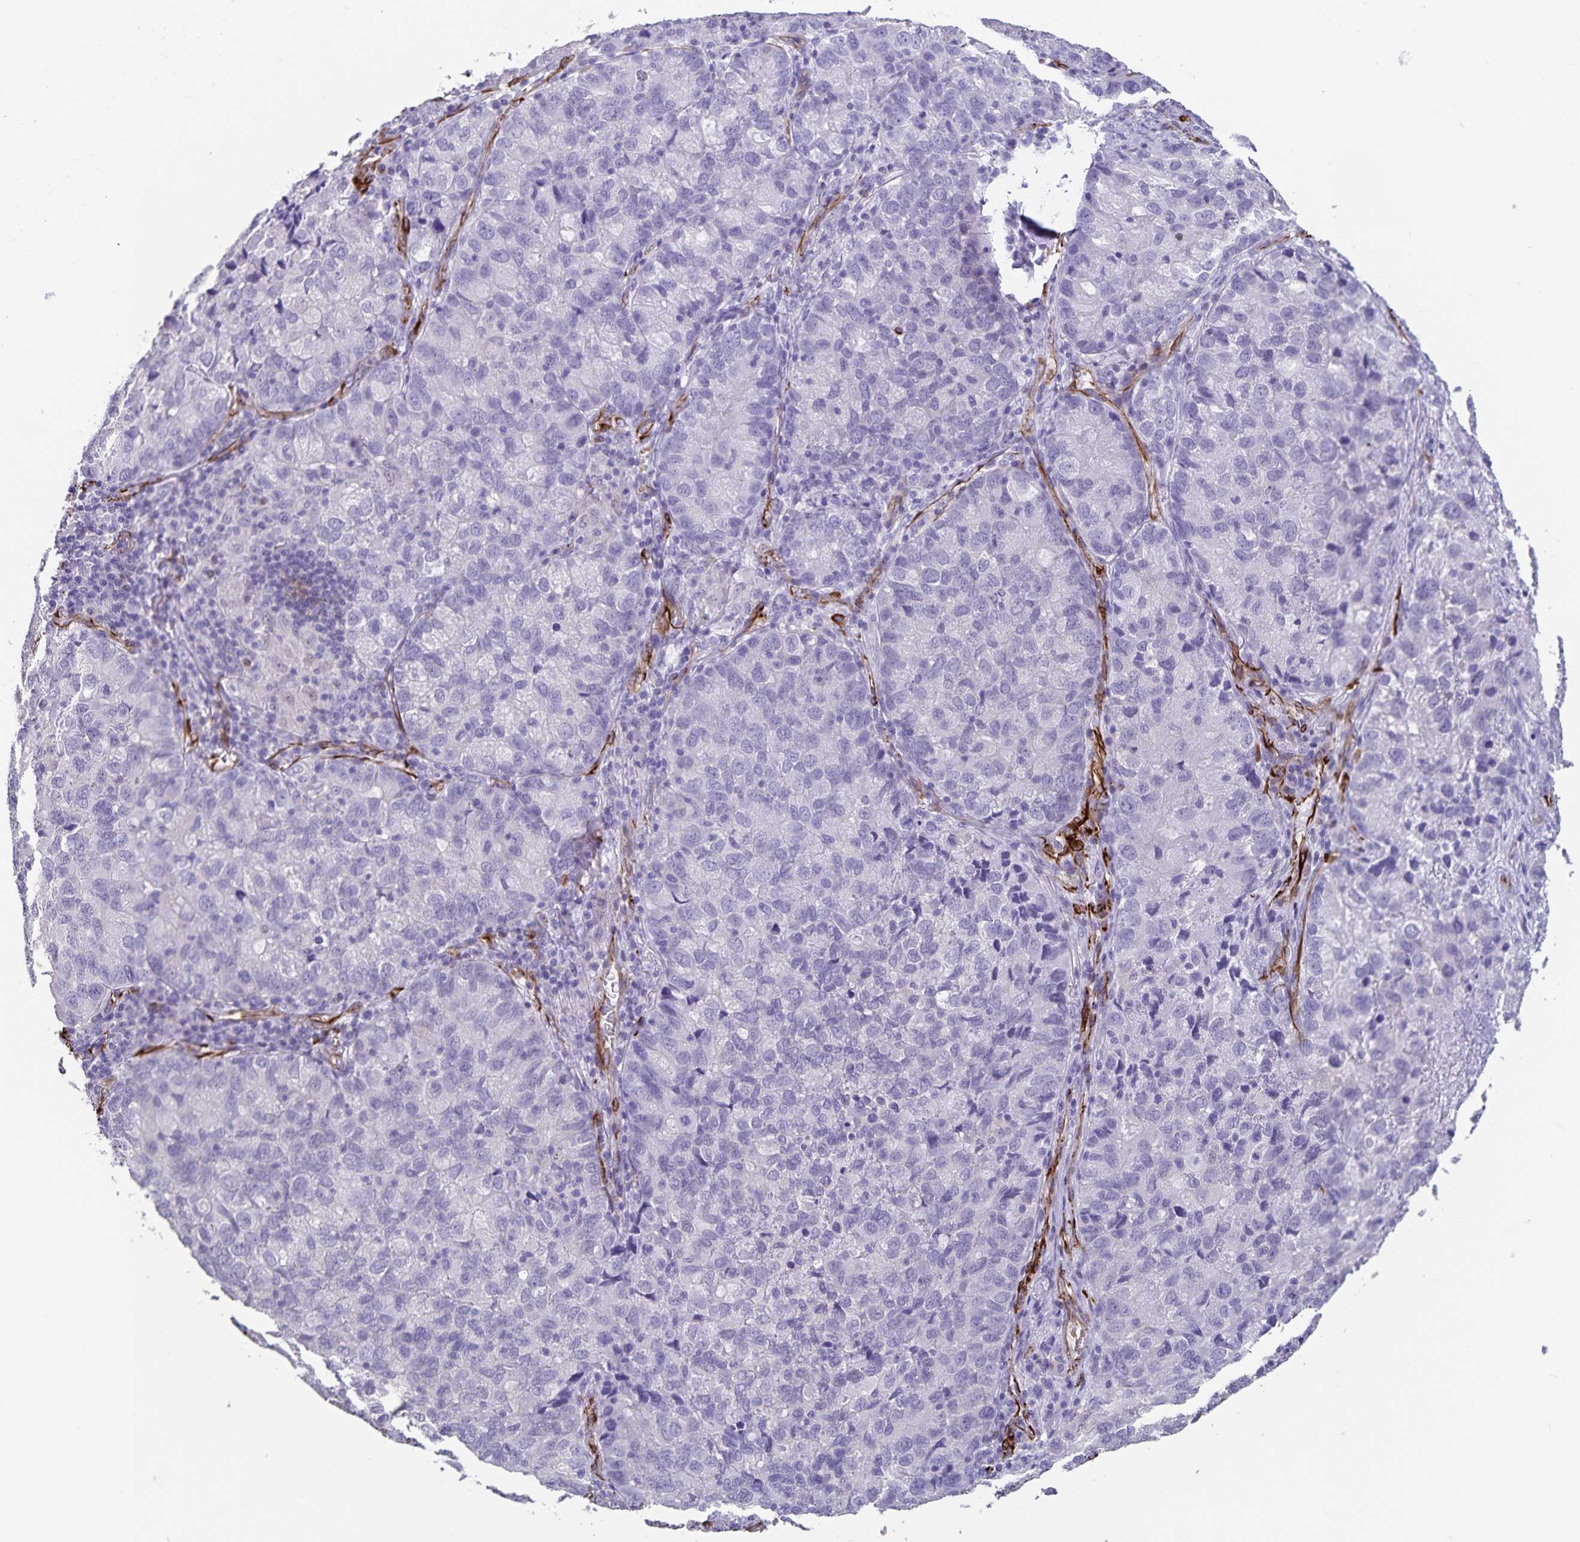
{"staining": {"intensity": "negative", "quantity": "none", "location": "none"}, "tissue": "lung cancer", "cell_type": "Tumor cells", "image_type": "cancer", "snomed": [{"axis": "morphology", "description": "Normal morphology"}, {"axis": "morphology", "description": "Adenocarcinoma, NOS"}, {"axis": "topography", "description": "Lymph node"}, {"axis": "topography", "description": "Lung"}], "caption": "Lung adenocarcinoma stained for a protein using IHC demonstrates no positivity tumor cells.", "gene": "SYNM", "patient": {"sex": "female", "age": 51}}